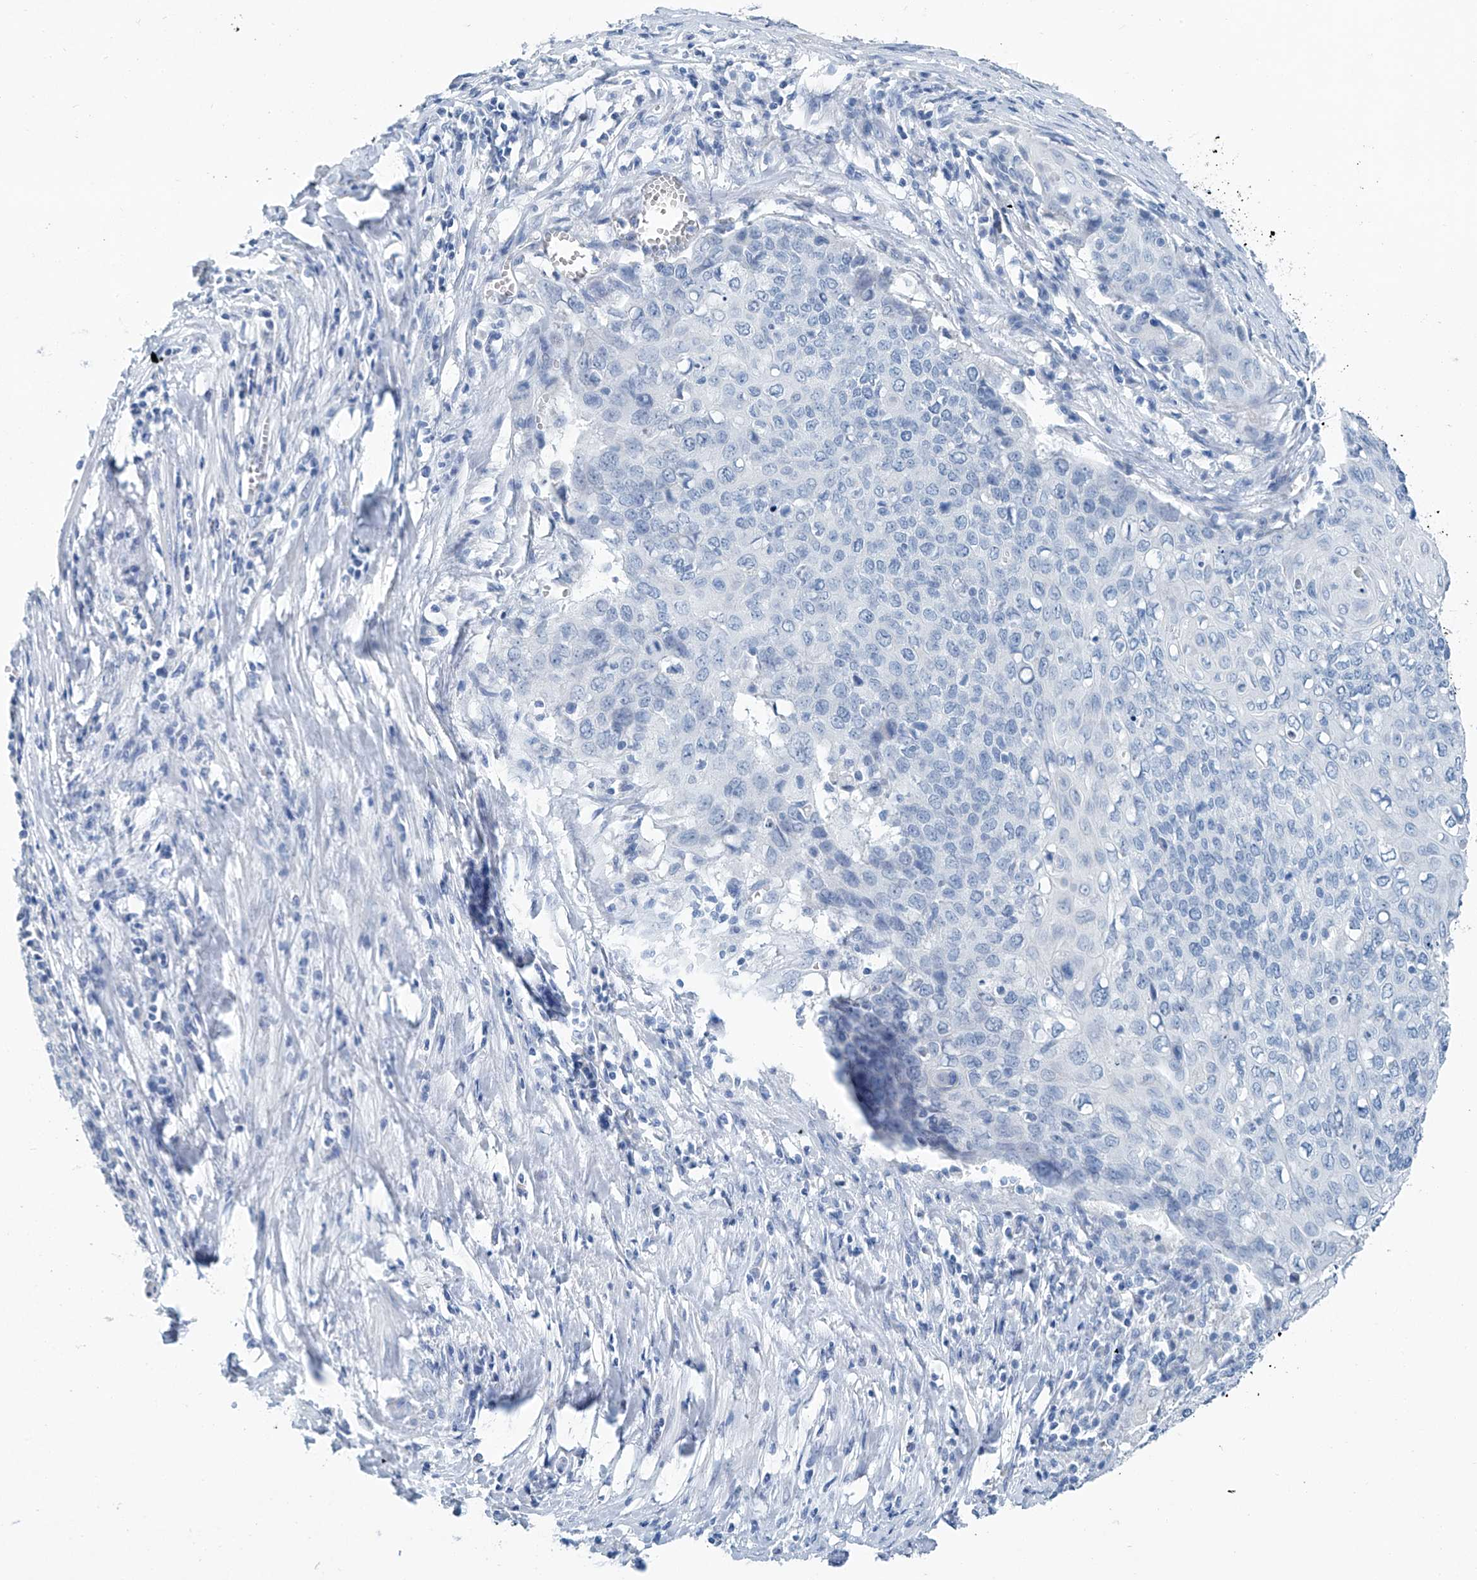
{"staining": {"intensity": "negative", "quantity": "none", "location": "none"}, "tissue": "cervical cancer", "cell_type": "Tumor cells", "image_type": "cancer", "snomed": [{"axis": "morphology", "description": "Squamous cell carcinoma, NOS"}, {"axis": "topography", "description": "Cervix"}], "caption": "Tumor cells show no significant protein staining in cervical squamous cell carcinoma.", "gene": "CYP2A7", "patient": {"sex": "female", "age": 39}}